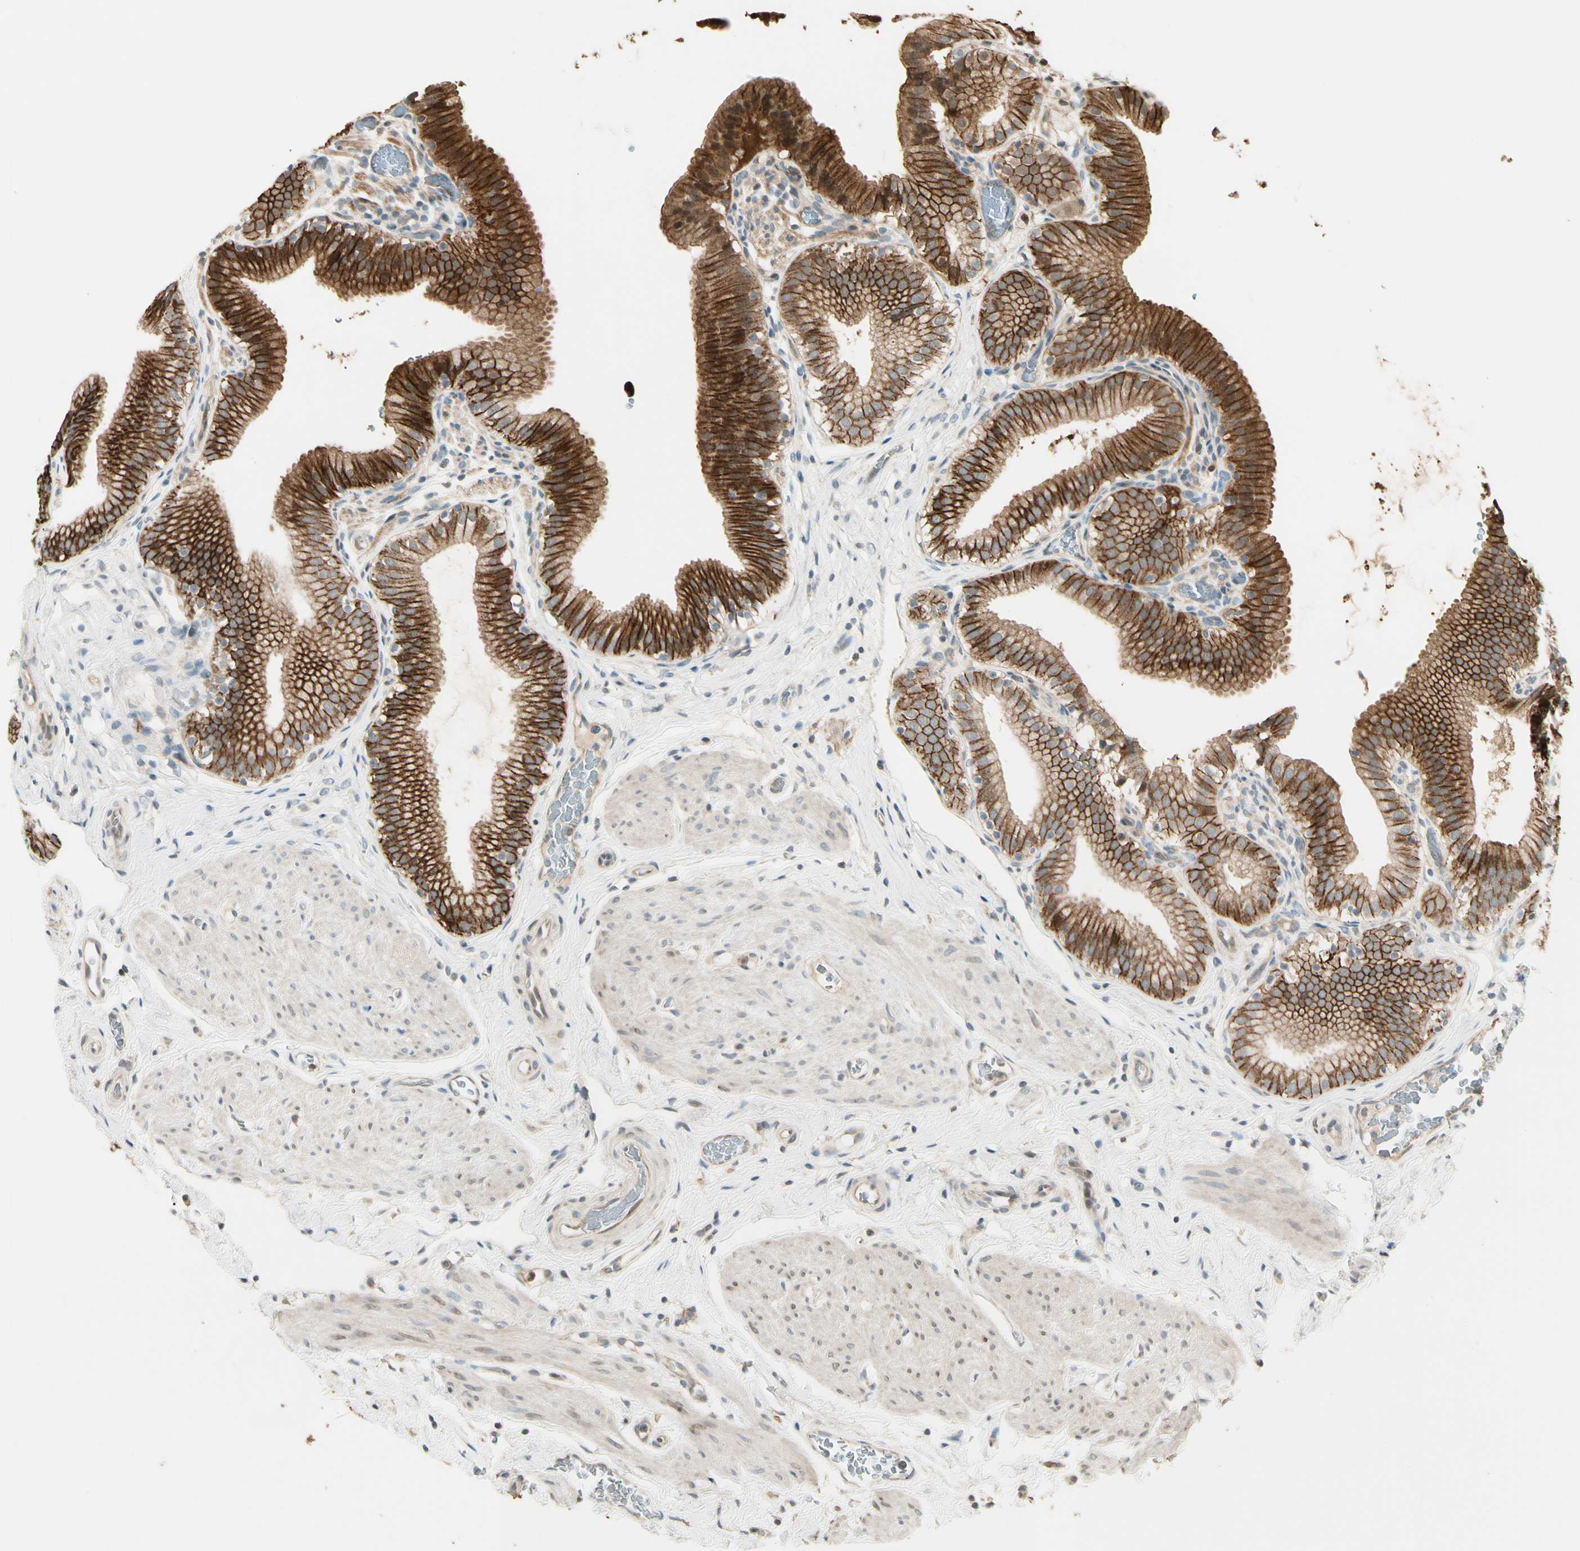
{"staining": {"intensity": "strong", "quantity": ">75%", "location": "cytoplasmic/membranous"}, "tissue": "gallbladder", "cell_type": "Glandular cells", "image_type": "normal", "snomed": [{"axis": "morphology", "description": "Normal tissue, NOS"}, {"axis": "topography", "description": "Gallbladder"}], "caption": "A photomicrograph showing strong cytoplasmic/membranous staining in about >75% of glandular cells in unremarkable gallbladder, as visualized by brown immunohistochemical staining.", "gene": "P3H2", "patient": {"sex": "male", "age": 54}}